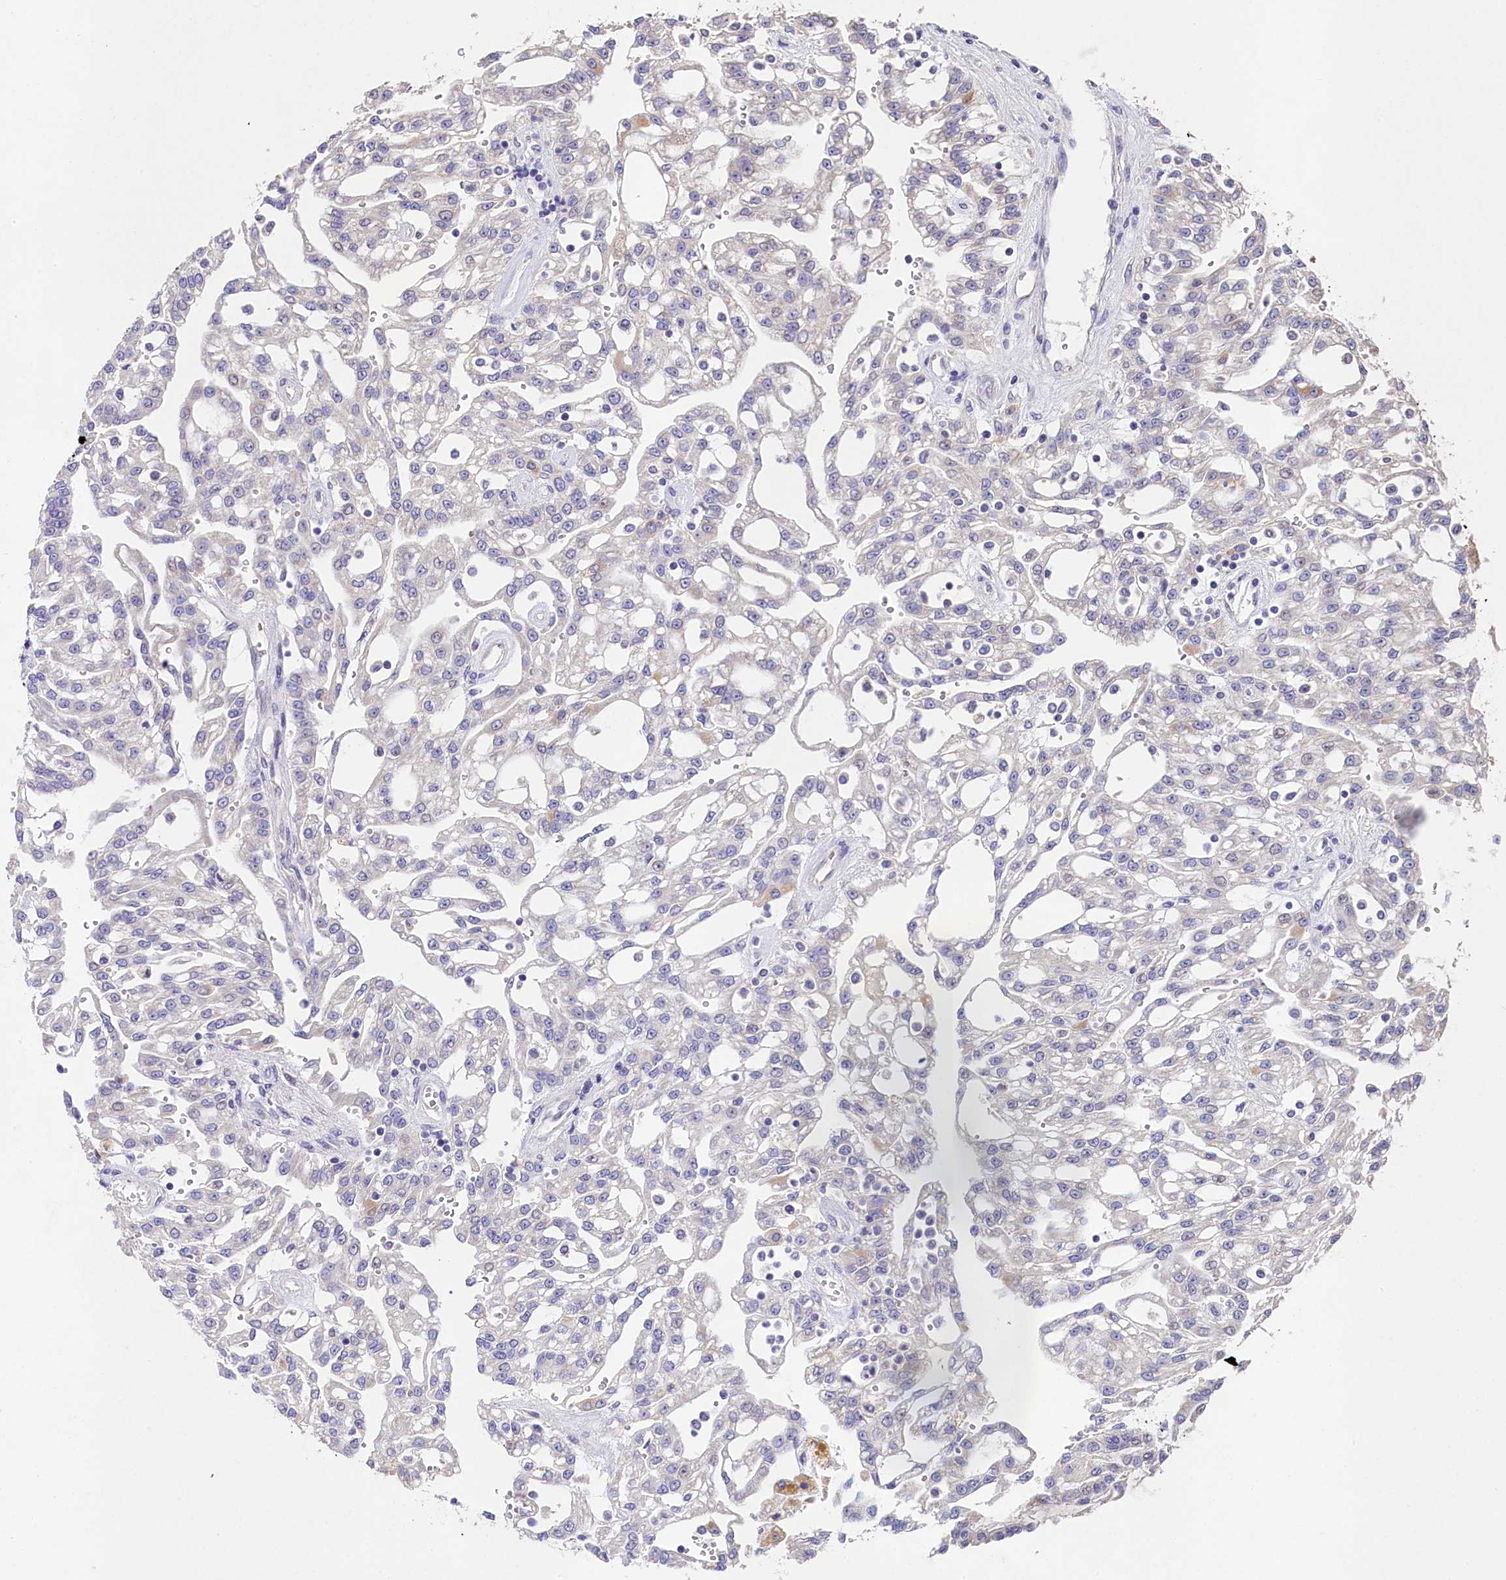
{"staining": {"intensity": "negative", "quantity": "none", "location": "none"}, "tissue": "renal cancer", "cell_type": "Tumor cells", "image_type": "cancer", "snomed": [{"axis": "morphology", "description": "Adenocarcinoma, NOS"}, {"axis": "topography", "description": "Kidney"}], "caption": "Immunohistochemistry (IHC) histopathology image of renal cancer (adenocarcinoma) stained for a protein (brown), which displays no expression in tumor cells.", "gene": "FXYD6", "patient": {"sex": "male", "age": 63}}